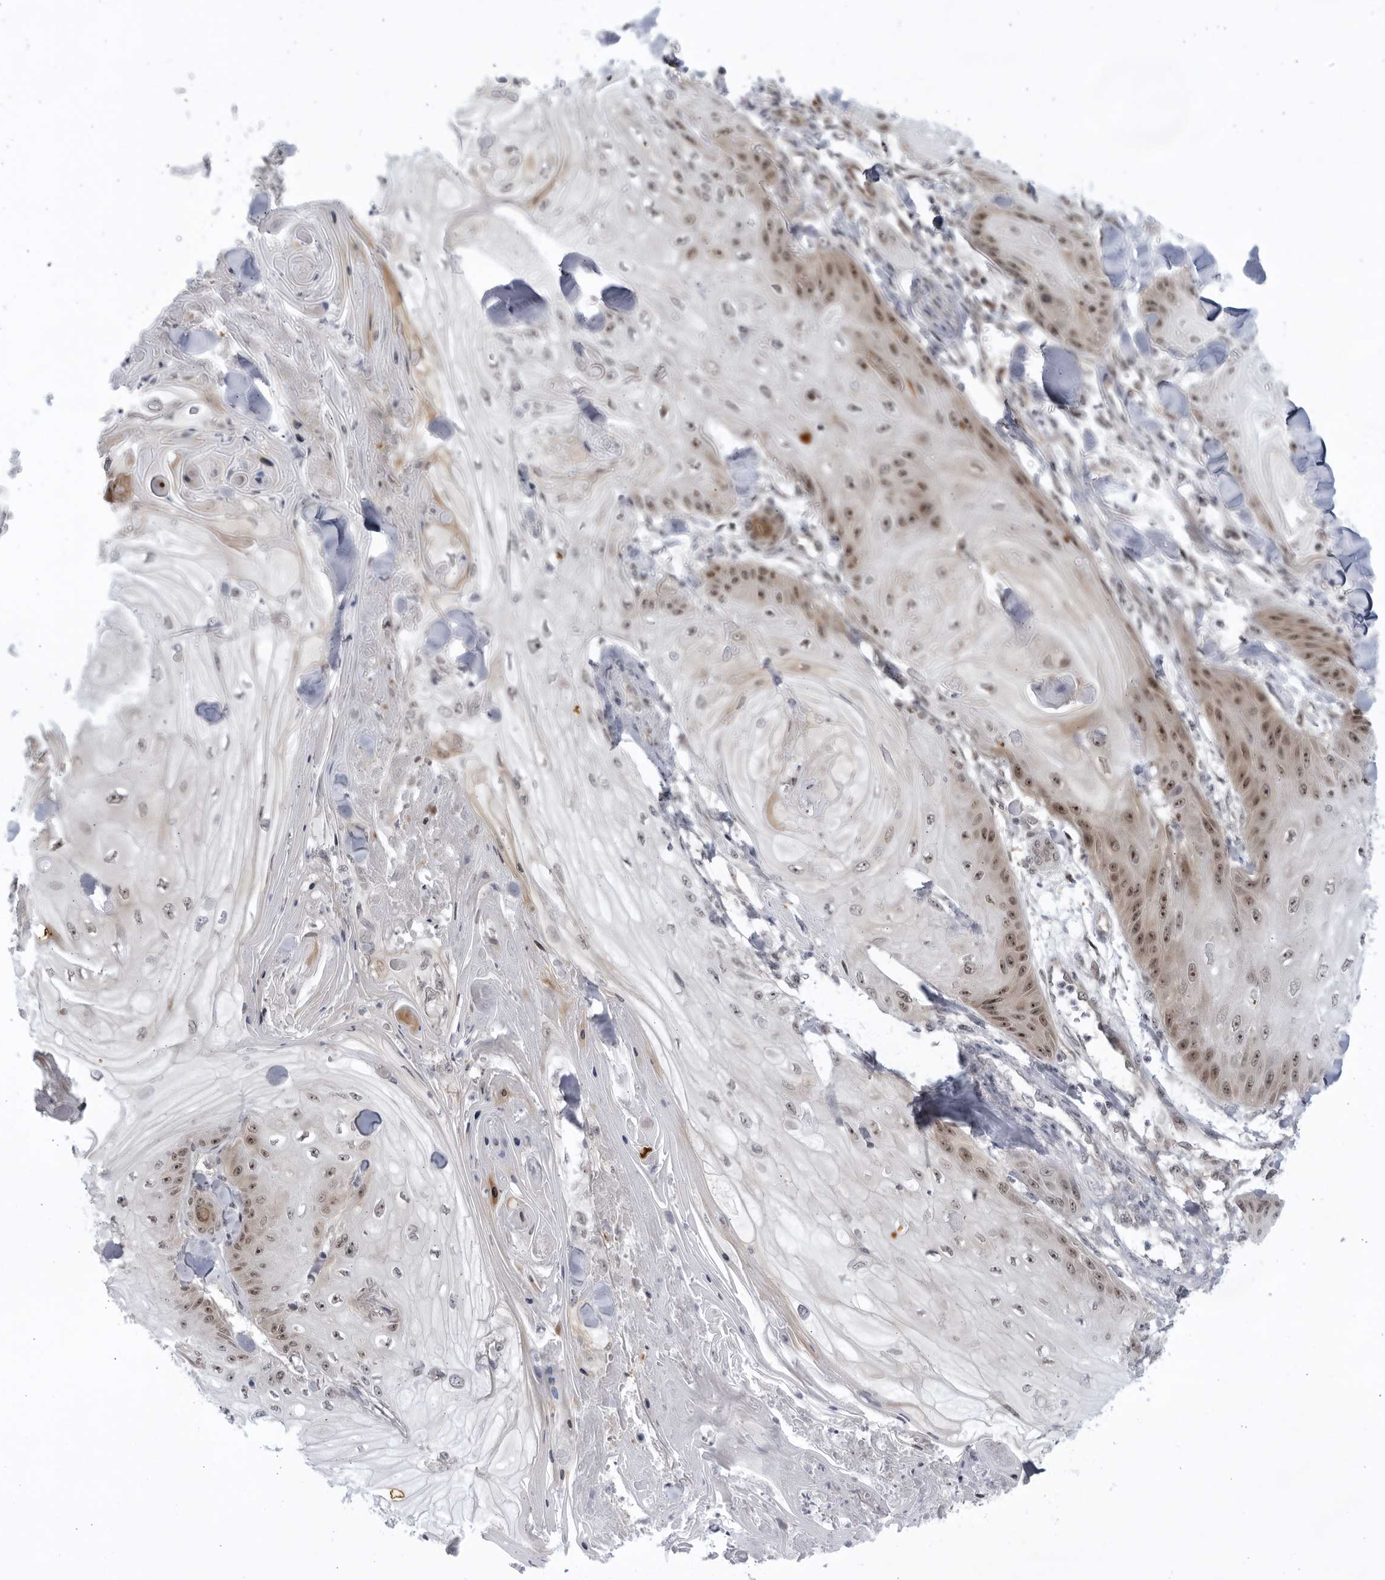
{"staining": {"intensity": "moderate", "quantity": "<25%", "location": "nuclear"}, "tissue": "skin cancer", "cell_type": "Tumor cells", "image_type": "cancer", "snomed": [{"axis": "morphology", "description": "Squamous cell carcinoma, NOS"}, {"axis": "topography", "description": "Skin"}], "caption": "Immunohistochemical staining of skin squamous cell carcinoma reveals low levels of moderate nuclear positivity in about <25% of tumor cells.", "gene": "ITGB3BP", "patient": {"sex": "male", "age": 74}}